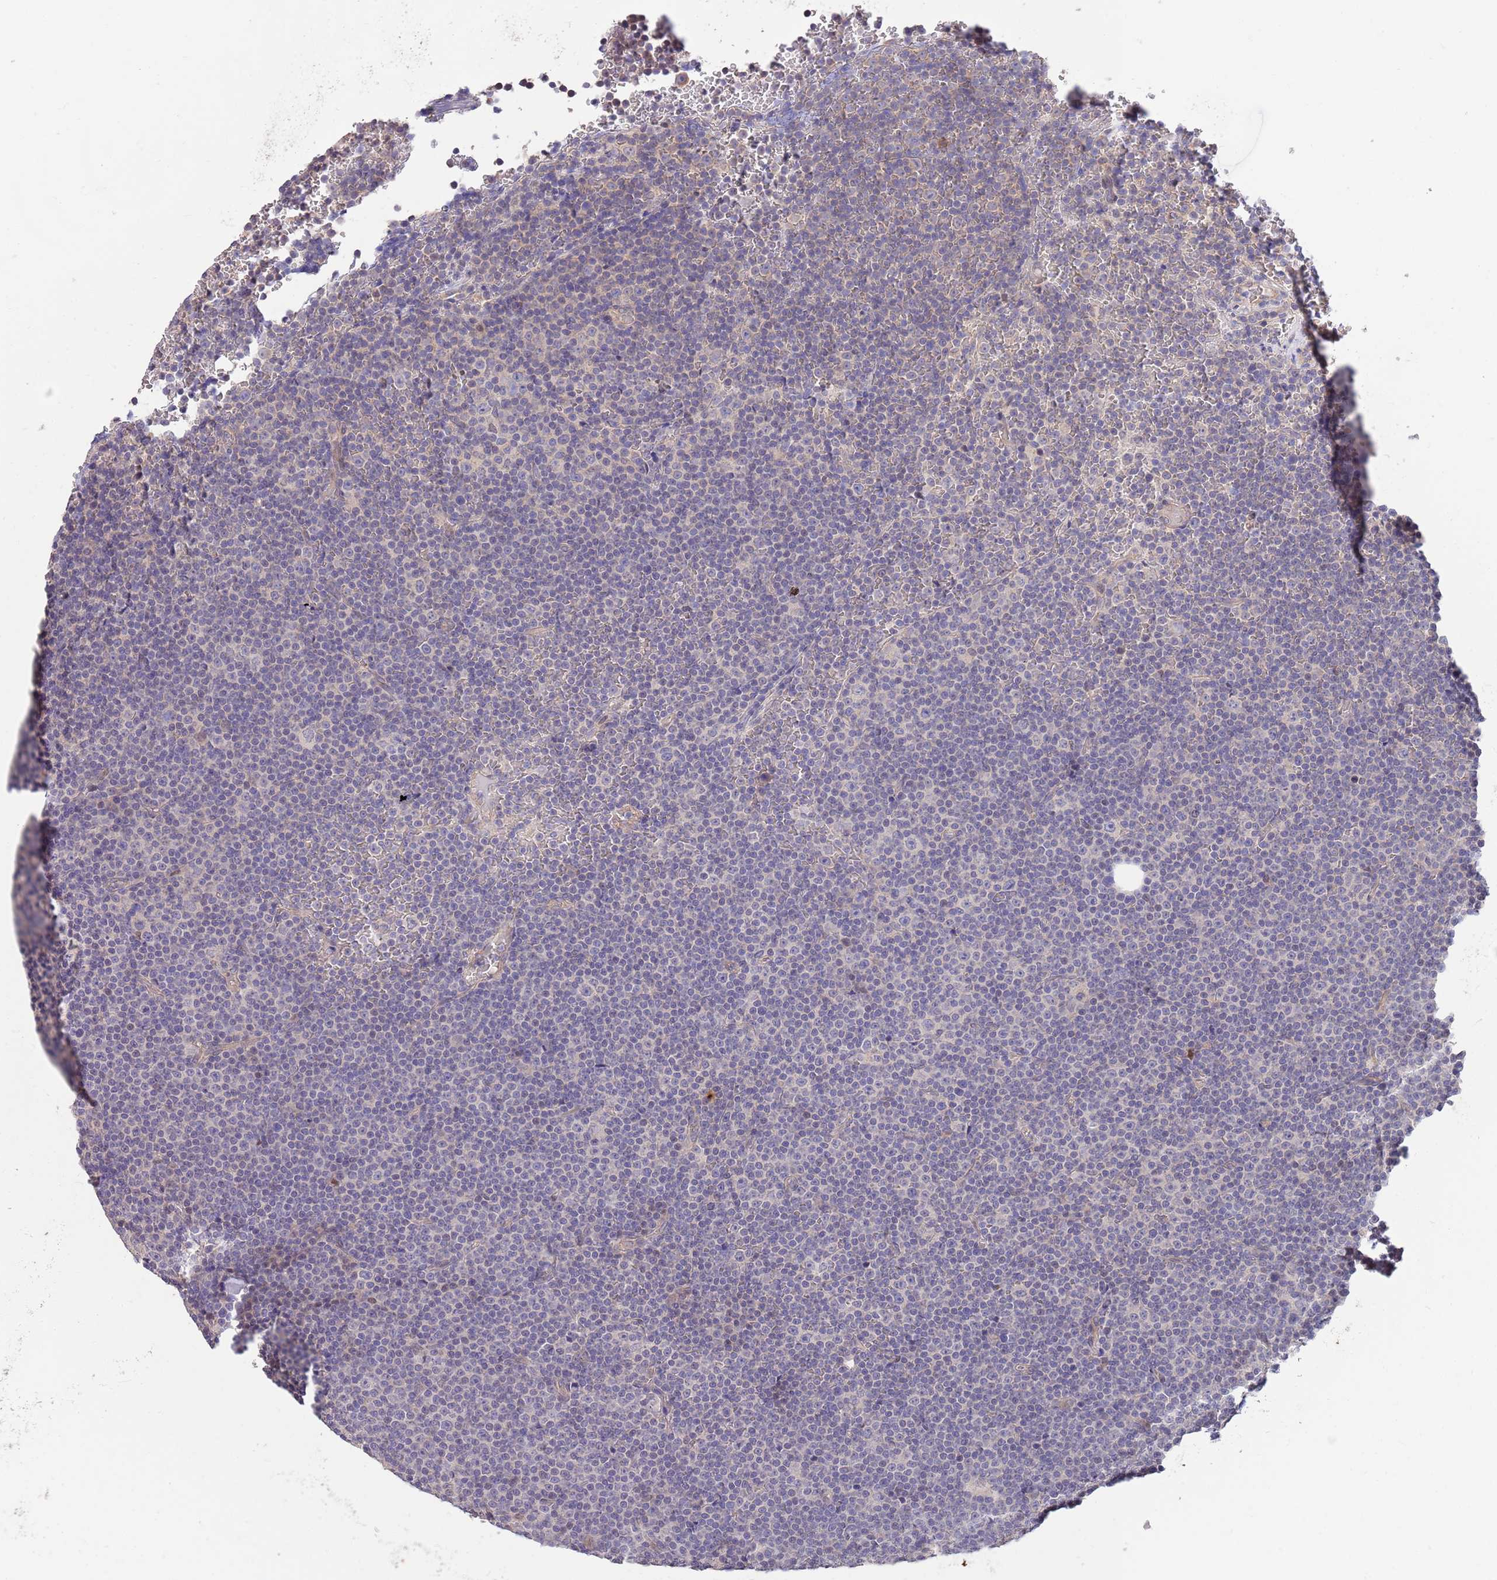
{"staining": {"intensity": "negative", "quantity": "none", "location": "none"}, "tissue": "lymphoma", "cell_type": "Tumor cells", "image_type": "cancer", "snomed": [{"axis": "morphology", "description": "Malignant lymphoma, non-Hodgkin's type, Low grade"}, {"axis": "topography", "description": "Lymph node"}], "caption": "DAB immunohistochemical staining of malignant lymphoma, non-Hodgkin's type (low-grade) displays no significant positivity in tumor cells.", "gene": "MARVELD2", "patient": {"sex": "female", "age": 67}}